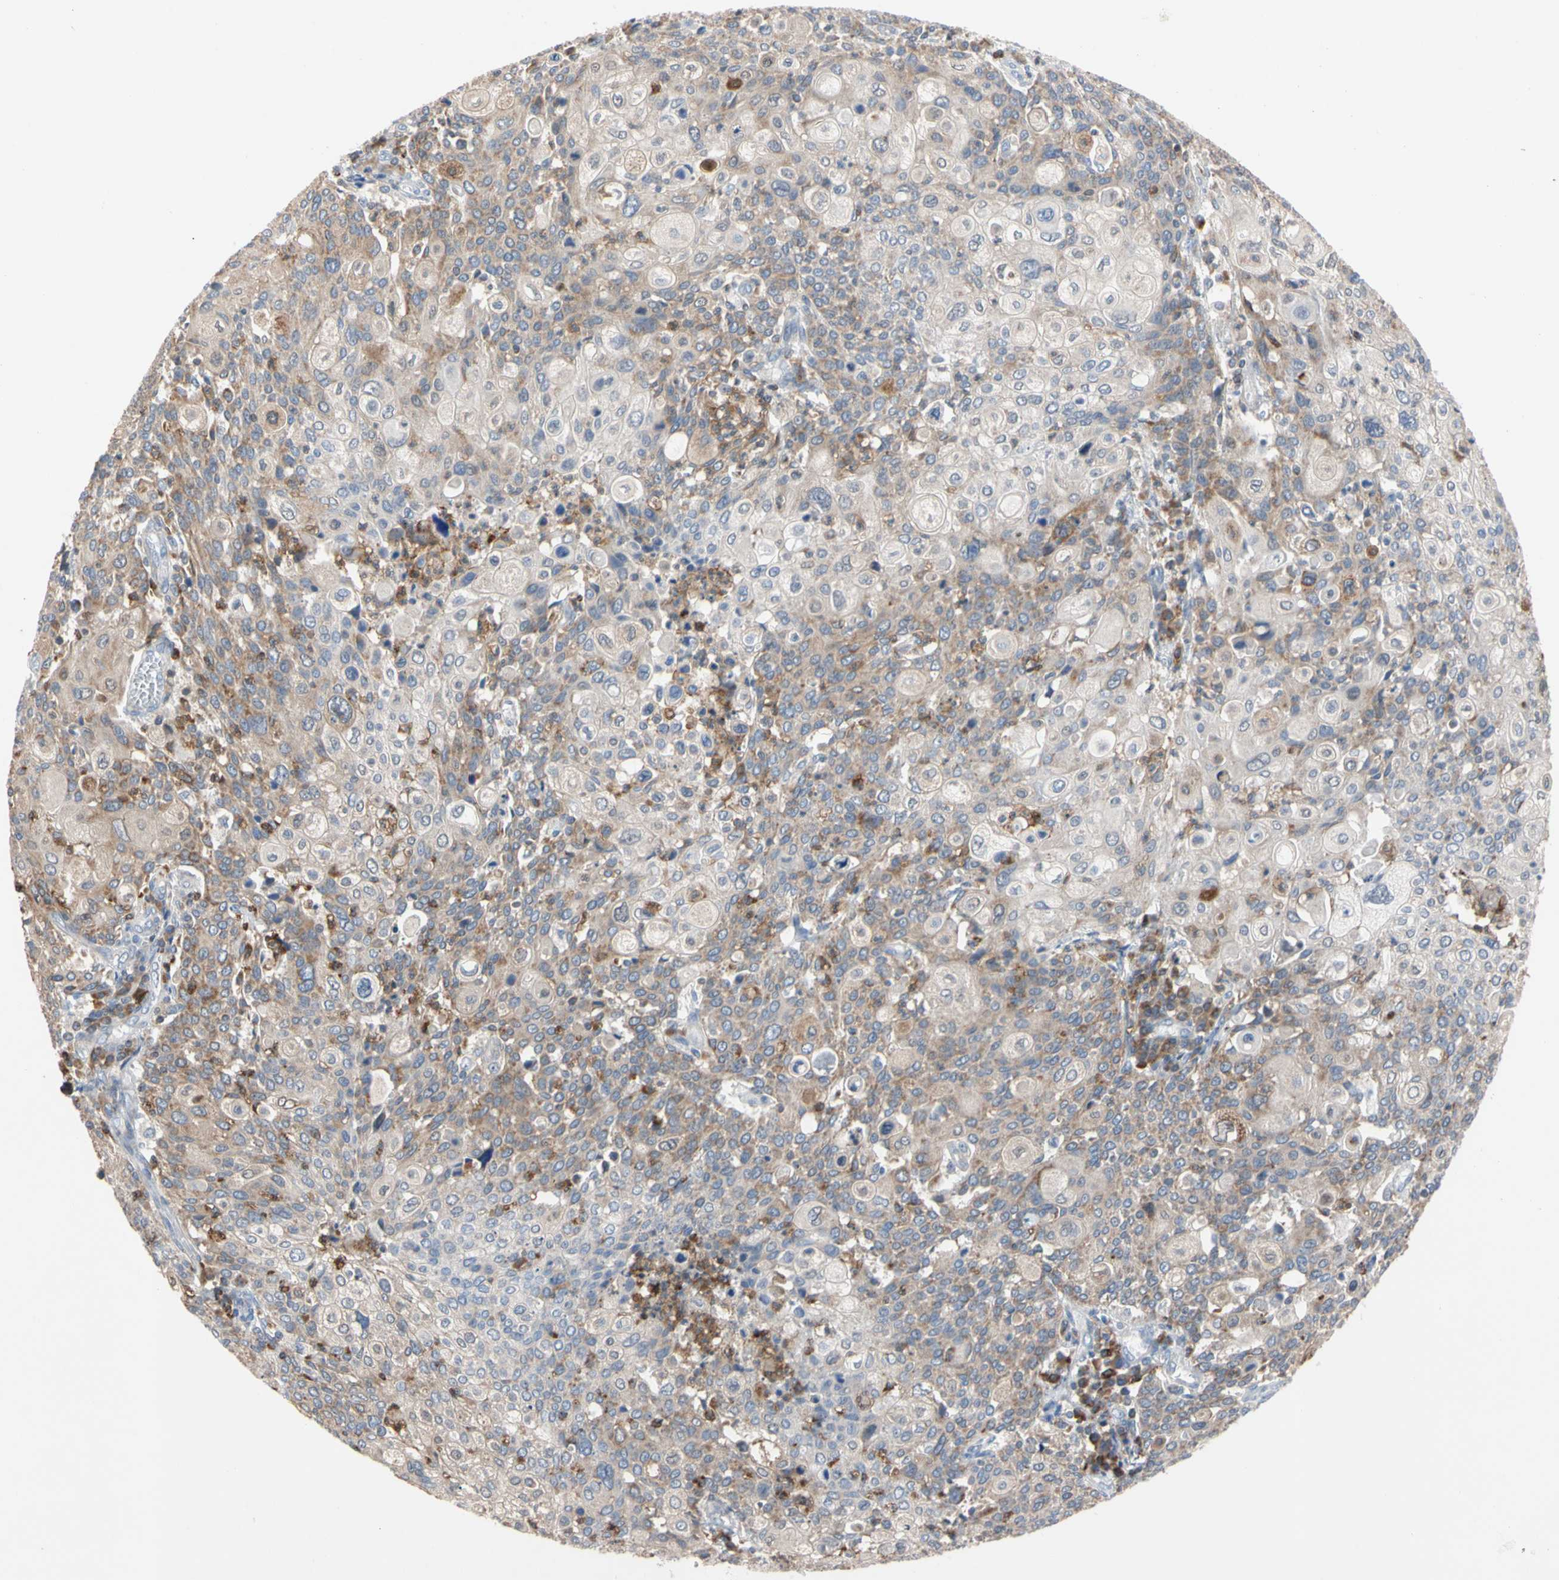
{"staining": {"intensity": "moderate", "quantity": "25%-75%", "location": "cytoplasmic/membranous"}, "tissue": "cervical cancer", "cell_type": "Tumor cells", "image_type": "cancer", "snomed": [{"axis": "morphology", "description": "Squamous cell carcinoma, NOS"}, {"axis": "topography", "description": "Cervix"}], "caption": "High-power microscopy captured an immunohistochemistry (IHC) histopathology image of cervical squamous cell carcinoma, revealing moderate cytoplasmic/membranous positivity in approximately 25%-75% of tumor cells.", "gene": "MCL1", "patient": {"sex": "female", "age": 40}}